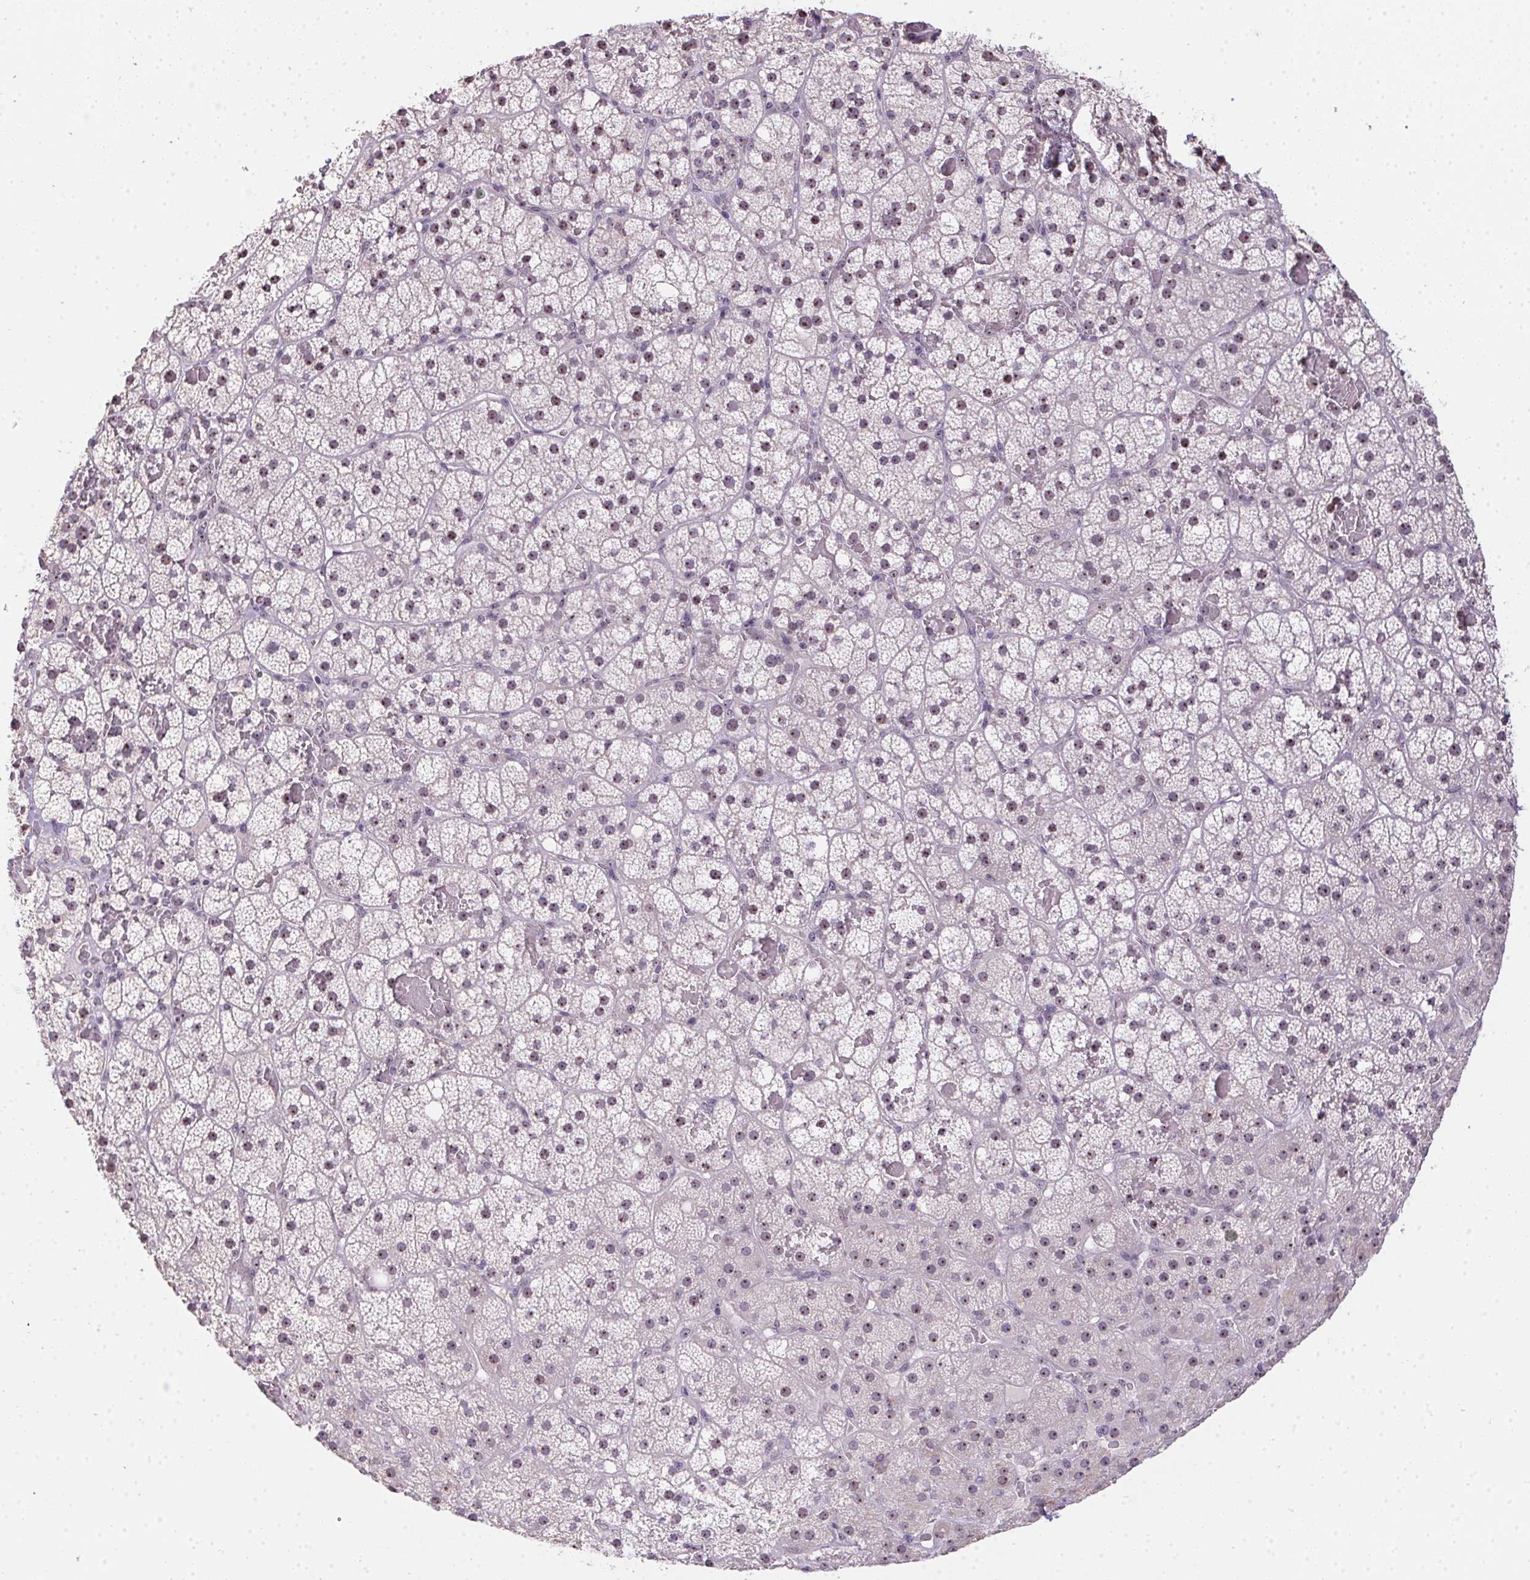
{"staining": {"intensity": "weak", "quantity": "25%-75%", "location": "nuclear"}, "tissue": "adrenal gland", "cell_type": "Glandular cells", "image_type": "normal", "snomed": [{"axis": "morphology", "description": "Normal tissue, NOS"}, {"axis": "topography", "description": "Adrenal gland"}], "caption": "Immunohistochemistry photomicrograph of benign adrenal gland: adrenal gland stained using immunohistochemistry reveals low levels of weak protein expression localized specifically in the nuclear of glandular cells, appearing as a nuclear brown color.", "gene": "BATF2", "patient": {"sex": "male", "age": 53}}